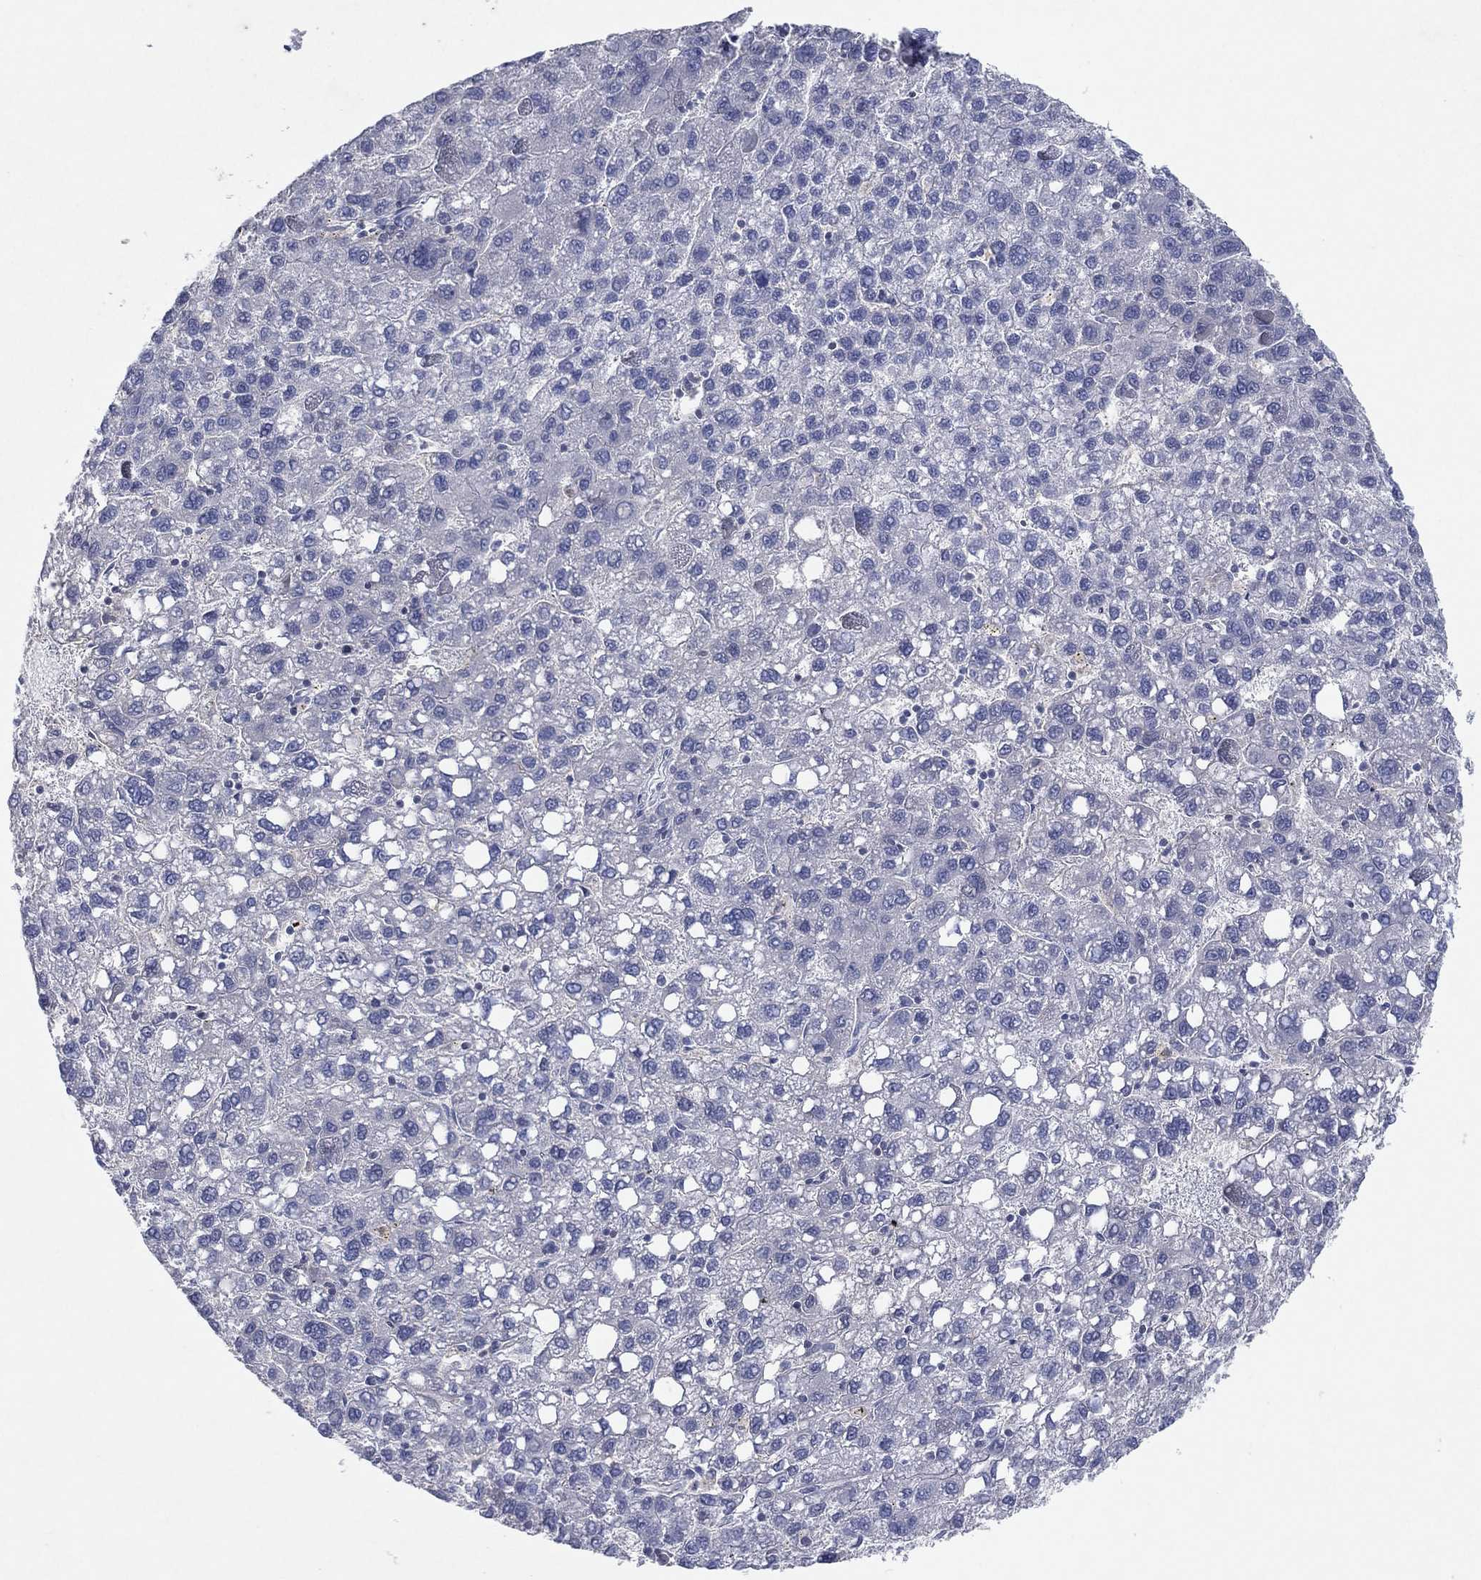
{"staining": {"intensity": "negative", "quantity": "none", "location": "none"}, "tissue": "liver cancer", "cell_type": "Tumor cells", "image_type": "cancer", "snomed": [{"axis": "morphology", "description": "Carcinoma, Hepatocellular, NOS"}, {"axis": "topography", "description": "Liver"}], "caption": "An IHC micrograph of hepatocellular carcinoma (liver) is shown. There is no staining in tumor cells of hepatocellular carcinoma (liver). Brightfield microscopy of IHC stained with DAB (brown) and hematoxylin (blue), captured at high magnification.", "gene": "CPT1B", "patient": {"sex": "female", "age": 82}}